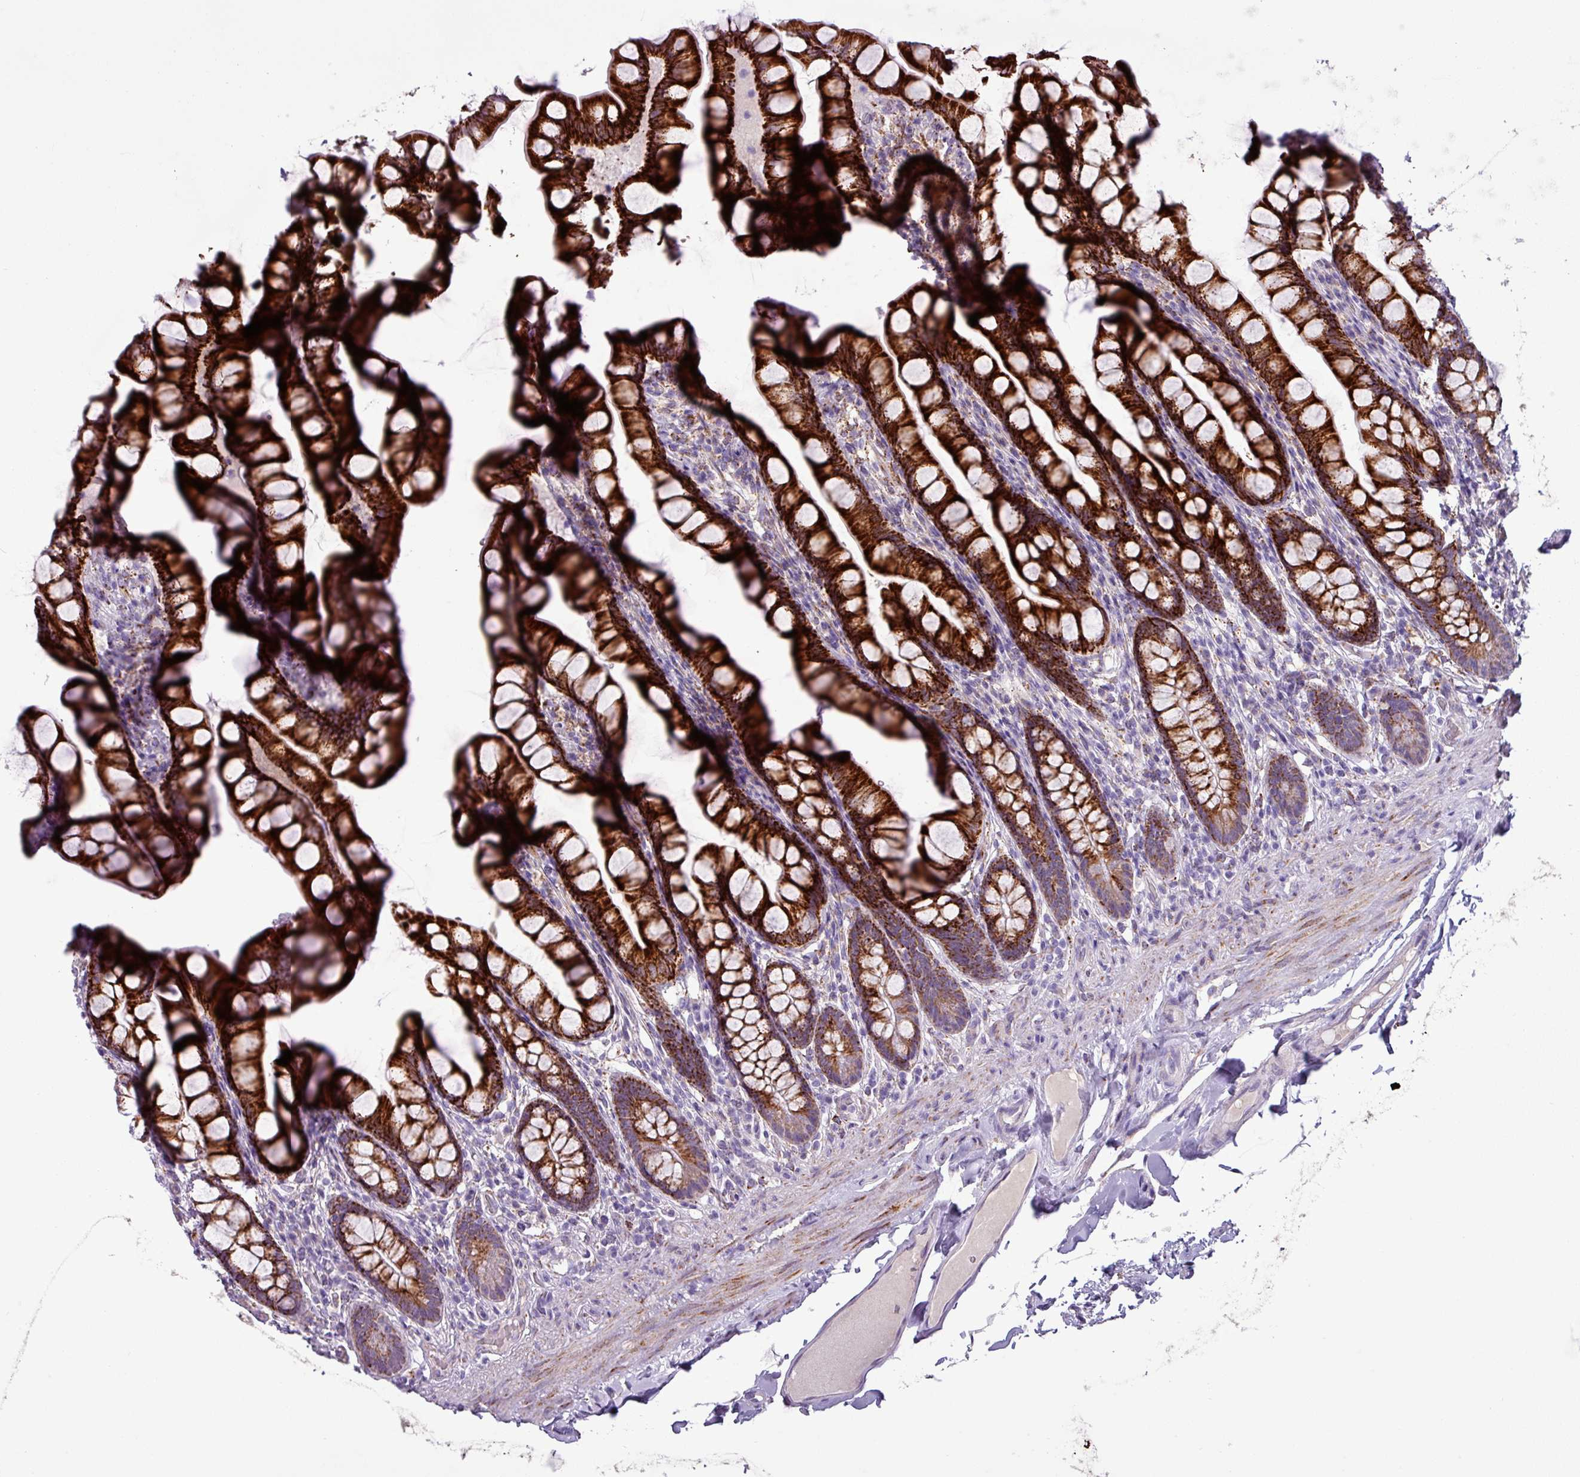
{"staining": {"intensity": "strong", "quantity": ">75%", "location": "cytoplasmic/membranous"}, "tissue": "small intestine", "cell_type": "Glandular cells", "image_type": "normal", "snomed": [{"axis": "morphology", "description": "Normal tissue, NOS"}, {"axis": "topography", "description": "Small intestine"}], "caption": "DAB (3,3'-diaminobenzidine) immunohistochemical staining of unremarkable small intestine displays strong cytoplasmic/membranous protein positivity in about >75% of glandular cells.", "gene": "ZNF667", "patient": {"sex": "male", "age": 70}}